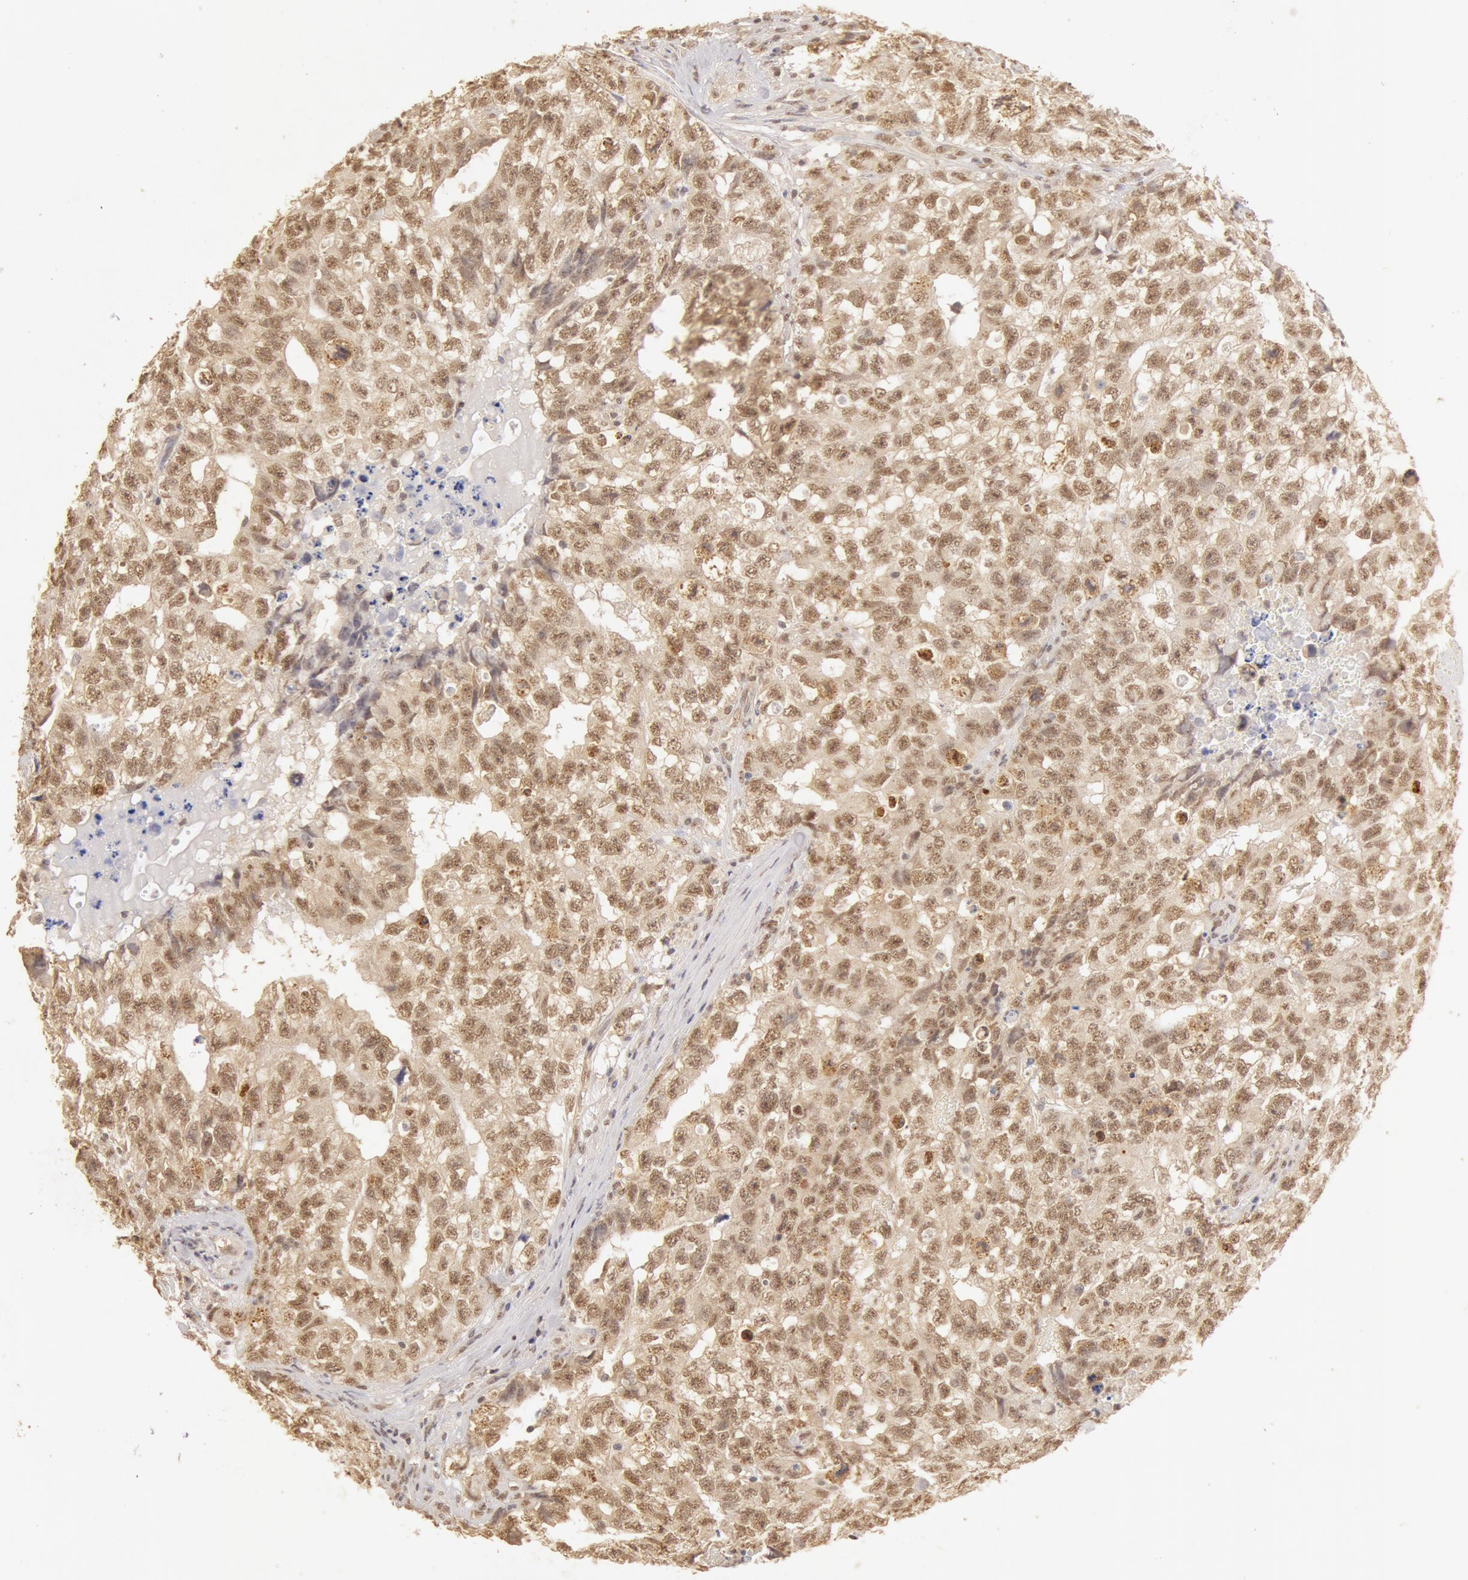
{"staining": {"intensity": "moderate", "quantity": ">75%", "location": "cytoplasmic/membranous,nuclear"}, "tissue": "testis cancer", "cell_type": "Tumor cells", "image_type": "cancer", "snomed": [{"axis": "morphology", "description": "Carcinoma, Embryonal, NOS"}, {"axis": "topography", "description": "Testis"}], "caption": "Immunohistochemical staining of embryonal carcinoma (testis) shows moderate cytoplasmic/membranous and nuclear protein positivity in about >75% of tumor cells. The staining is performed using DAB brown chromogen to label protein expression. The nuclei are counter-stained blue using hematoxylin.", "gene": "SNRNP70", "patient": {"sex": "male", "age": 31}}